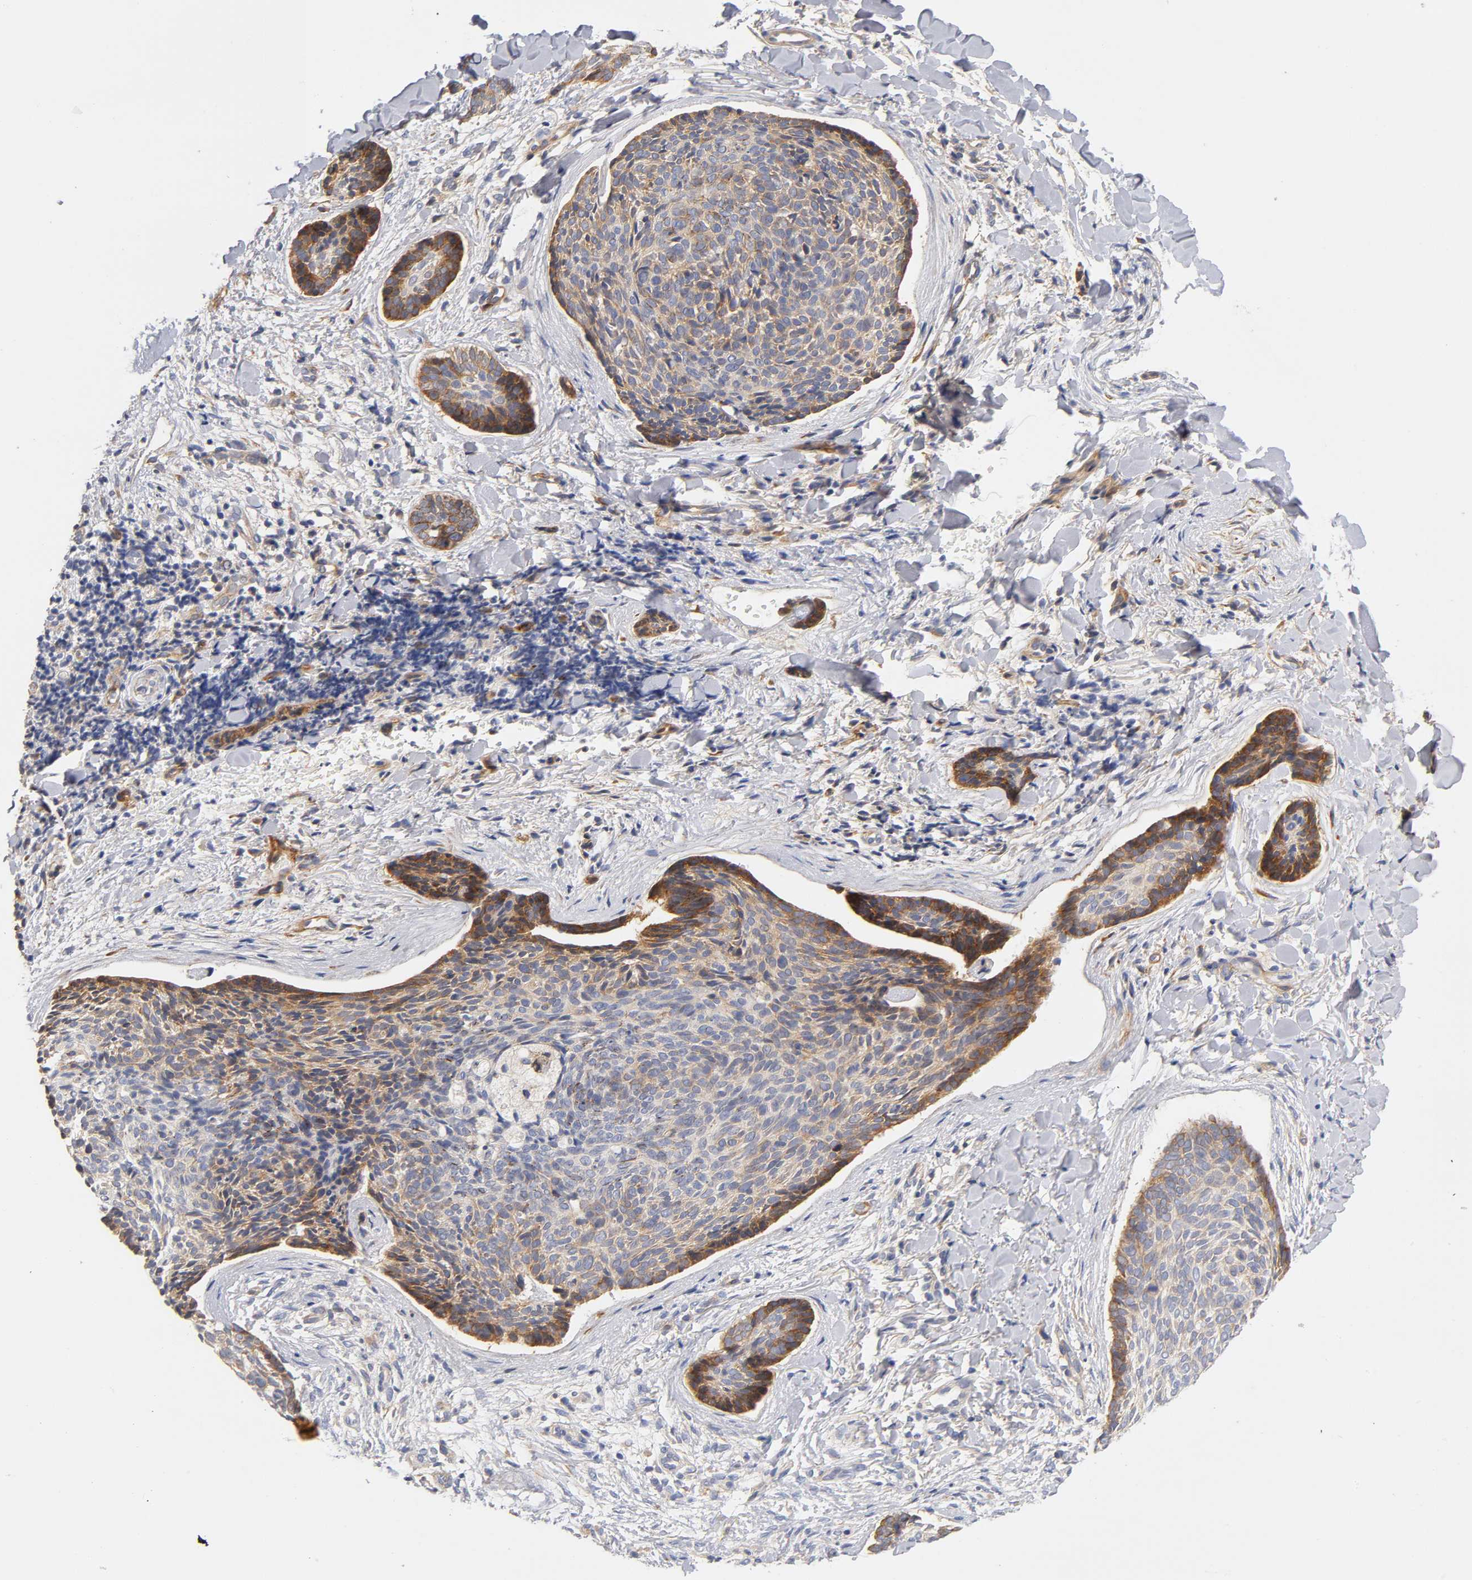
{"staining": {"intensity": "moderate", "quantity": "25%-75%", "location": "cytoplasmic/membranous"}, "tissue": "skin cancer", "cell_type": "Tumor cells", "image_type": "cancer", "snomed": [{"axis": "morphology", "description": "Normal tissue, NOS"}, {"axis": "morphology", "description": "Basal cell carcinoma"}, {"axis": "topography", "description": "Skin"}], "caption": "Immunohistochemical staining of human skin basal cell carcinoma displays moderate cytoplasmic/membranous protein expression in approximately 25%-75% of tumor cells.", "gene": "LAMB1", "patient": {"sex": "female", "age": 57}}